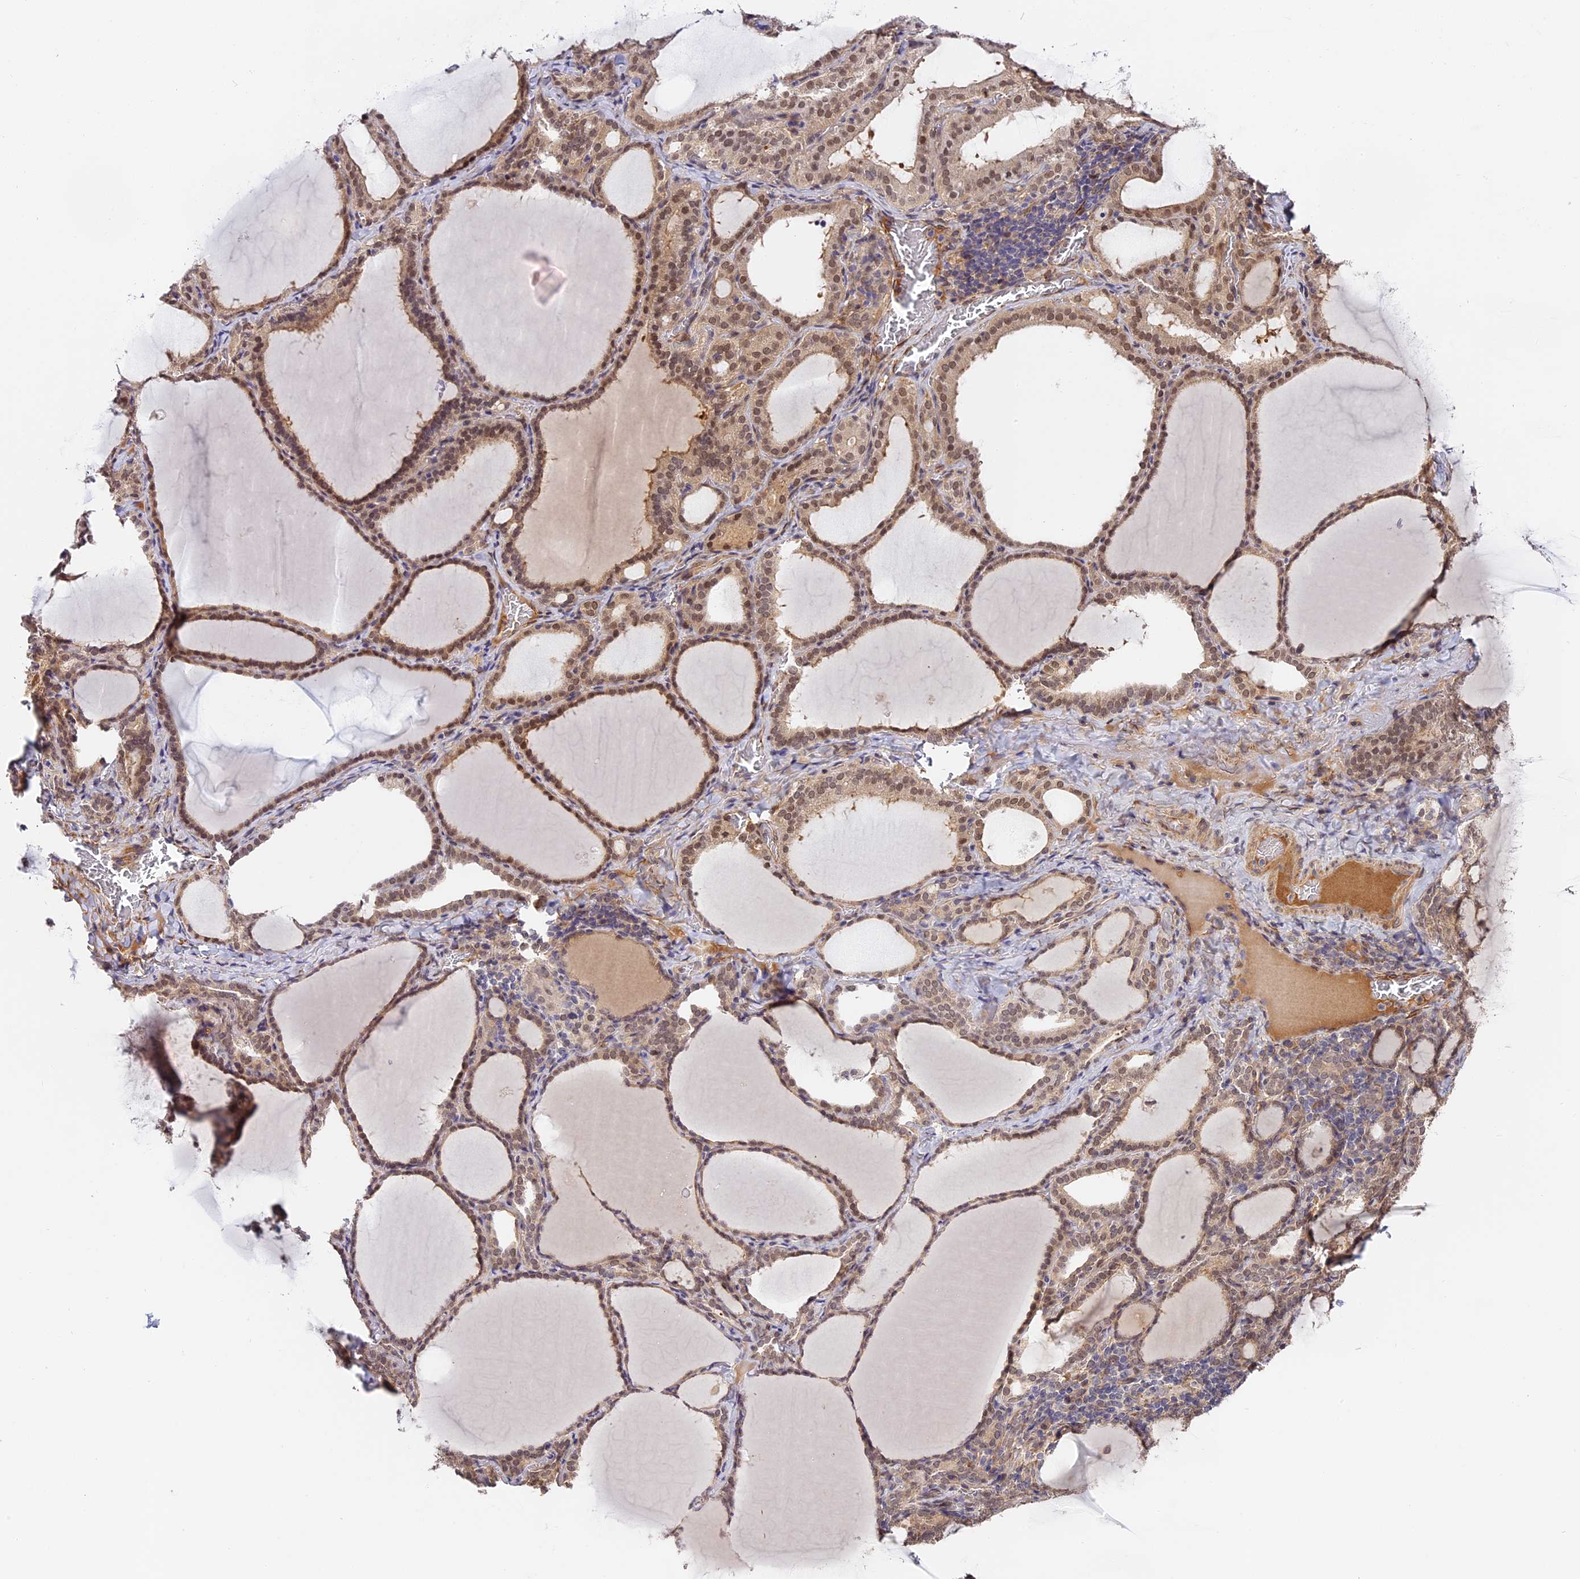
{"staining": {"intensity": "moderate", "quantity": ">75%", "location": "nuclear"}, "tissue": "thyroid gland", "cell_type": "Glandular cells", "image_type": "normal", "snomed": [{"axis": "morphology", "description": "Normal tissue, NOS"}, {"axis": "topography", "description": "Thyroid gland"}], "caption": "Glandular cells exhibit medium levels of moderate nuclear staining in about >75% of cells in normal human thyroid gland. Ihc stains the protein of interest in brown and the nuclei are stained blue.", "gene": "IMPACT", "patient": {"sex": "female", "age": 39}}